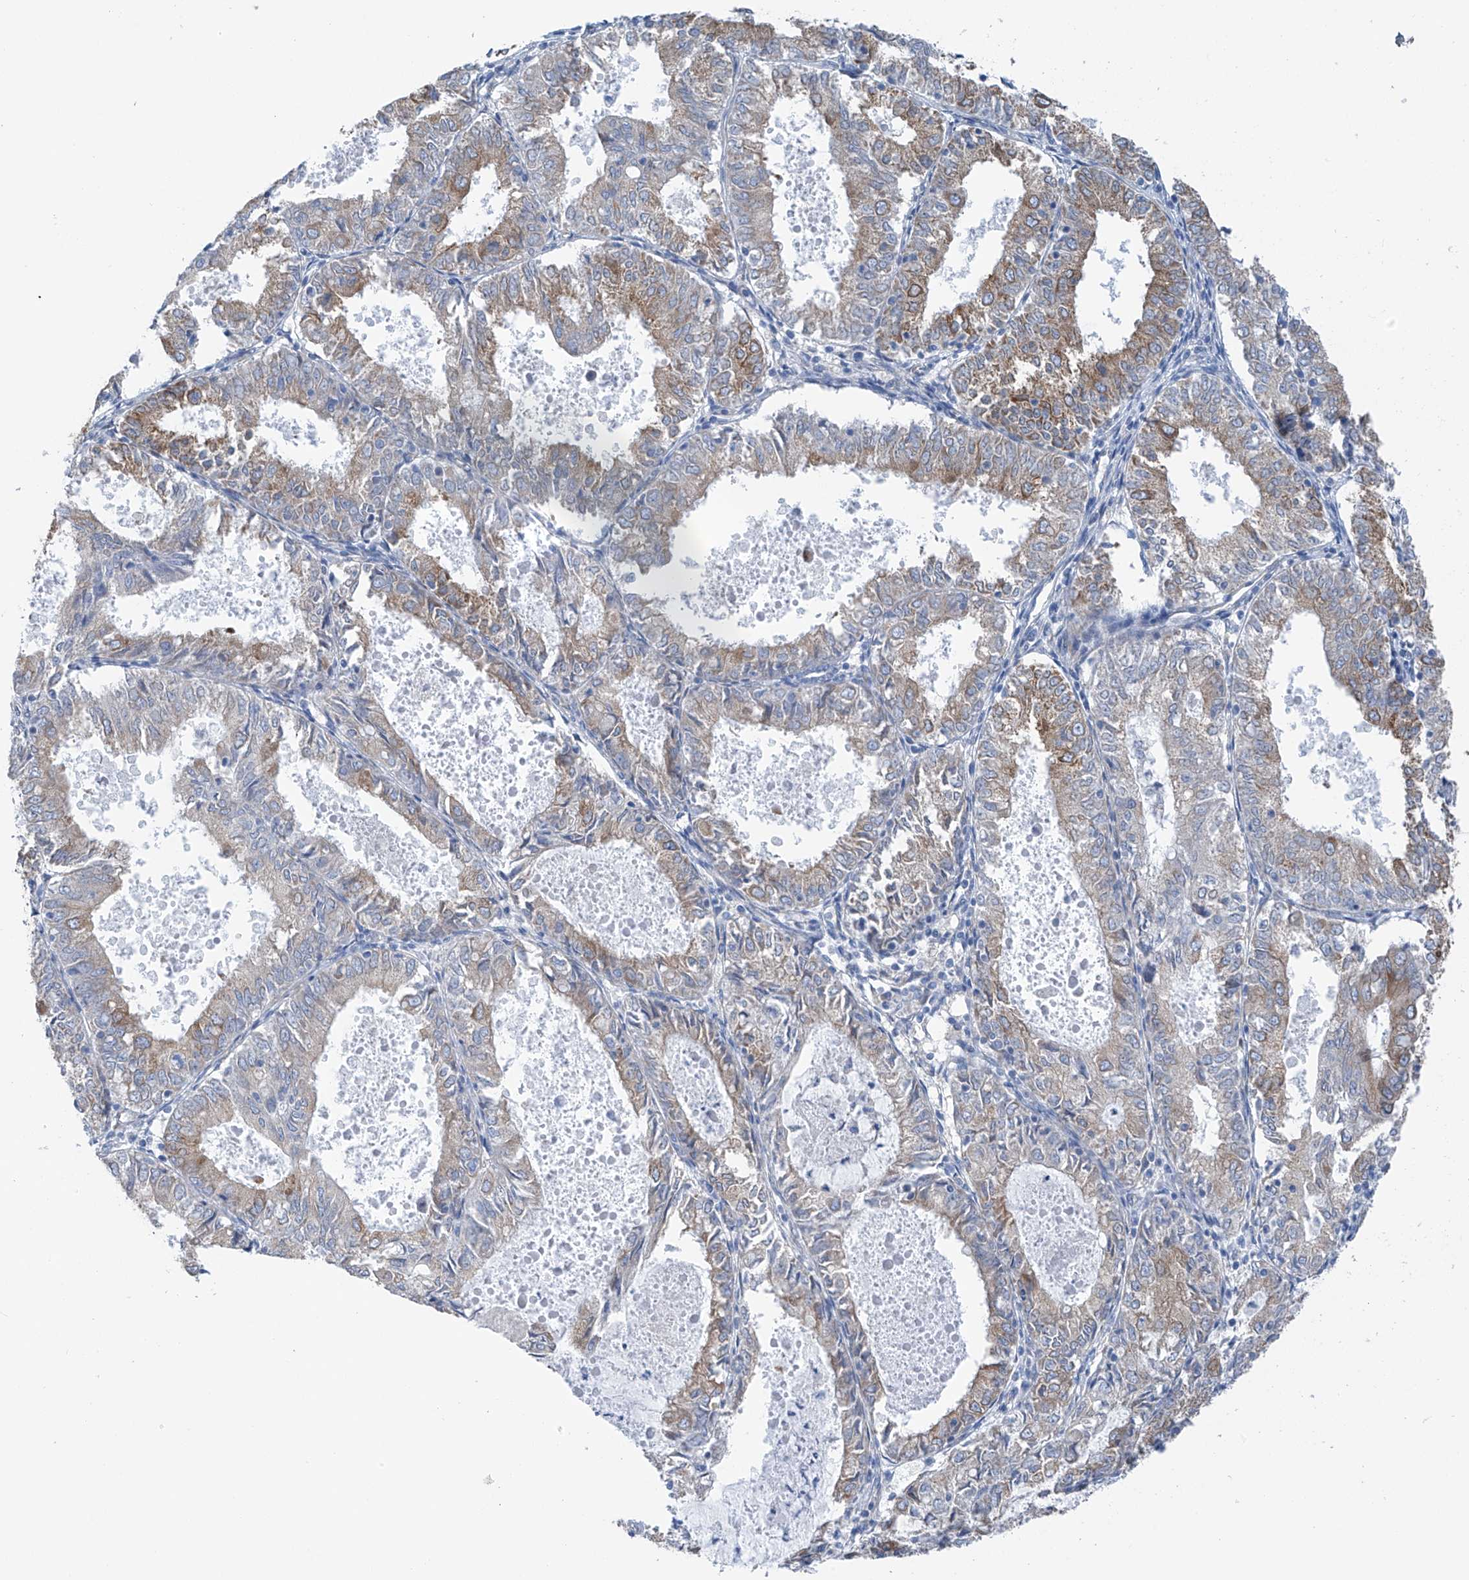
{"staining": {"intensity": "moderate", "quantity": "25%-75%", "location": "cytoplasmic/membranous"}, "tissue": "endometrial cancer", "cell_type": "Tumor cells", "image_type": "cancer", "snomed": [{"axis": "morphology", "description": "Adenocarcinoma, NOS"}, {"axis": "topography", "description": "Endometrium"}], "caption": "DAB (3,3'-diaminobenzidine) immunohistochemical staining of human endometrial adenocarcinoma shows moderate cytoplasmic/membranous protein staining in approximately 25%-75% of tumor cells.", "gene": "RCN2", "patient": {"sex": "female", "age": 57}}